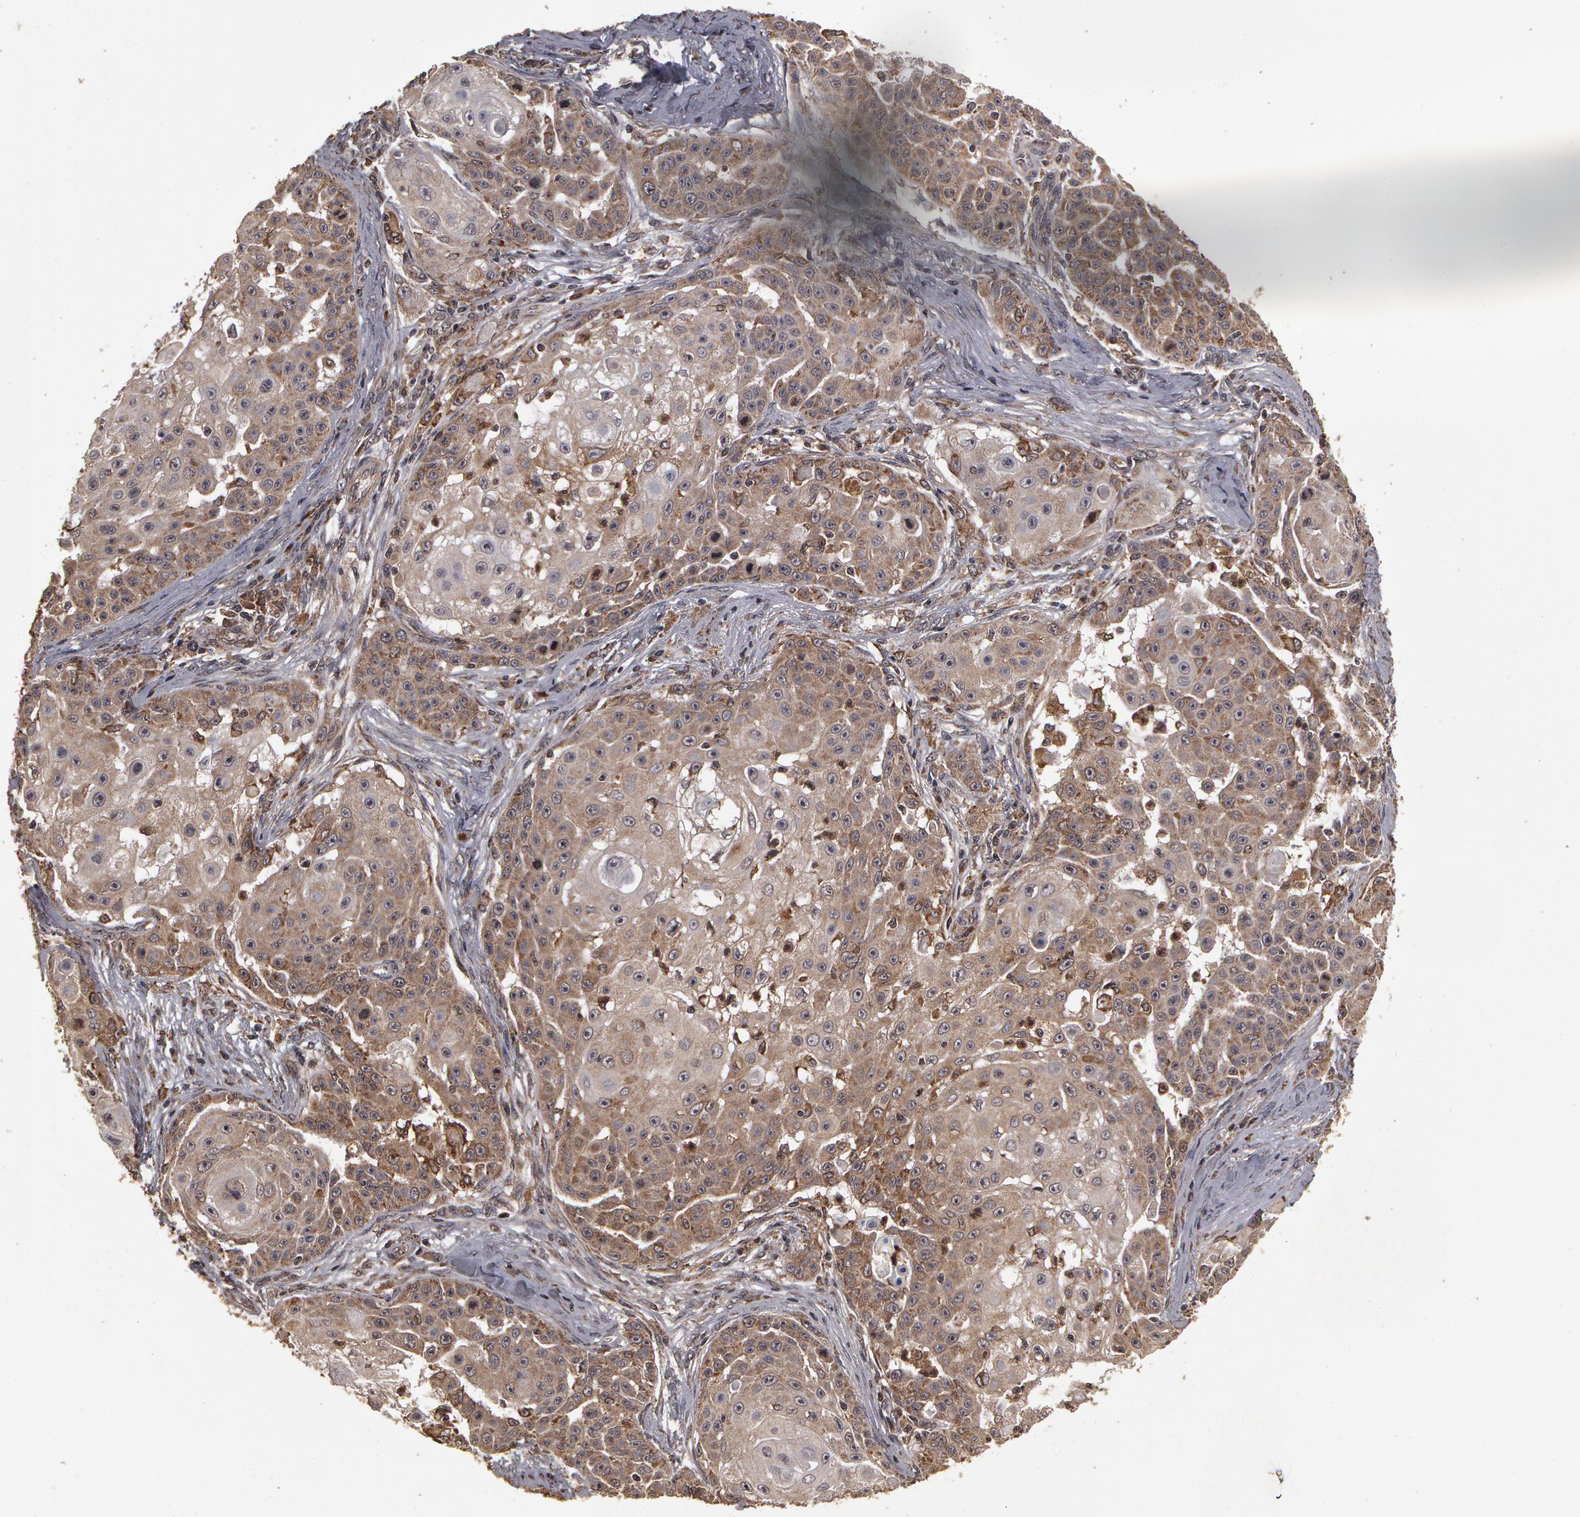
{"staining": {"intensity": "negative", "quantity": "none", "location": "none"}, "tissue": "skin cancer", "cell_type": "Tumor cells", "image_type": "cancer", "snomed": [{"axis": "morphology", "description": "Squamous cell carcinoma, NOS"}, {"axis": "topography", "description": "Skin"}], "caption": "This is an IHC photomicrograph of squamous cell carcinoma (skin). There is no staining in tumor cells.", "gene": "CALR", "patient": {"sex": "female", "age": 57}}